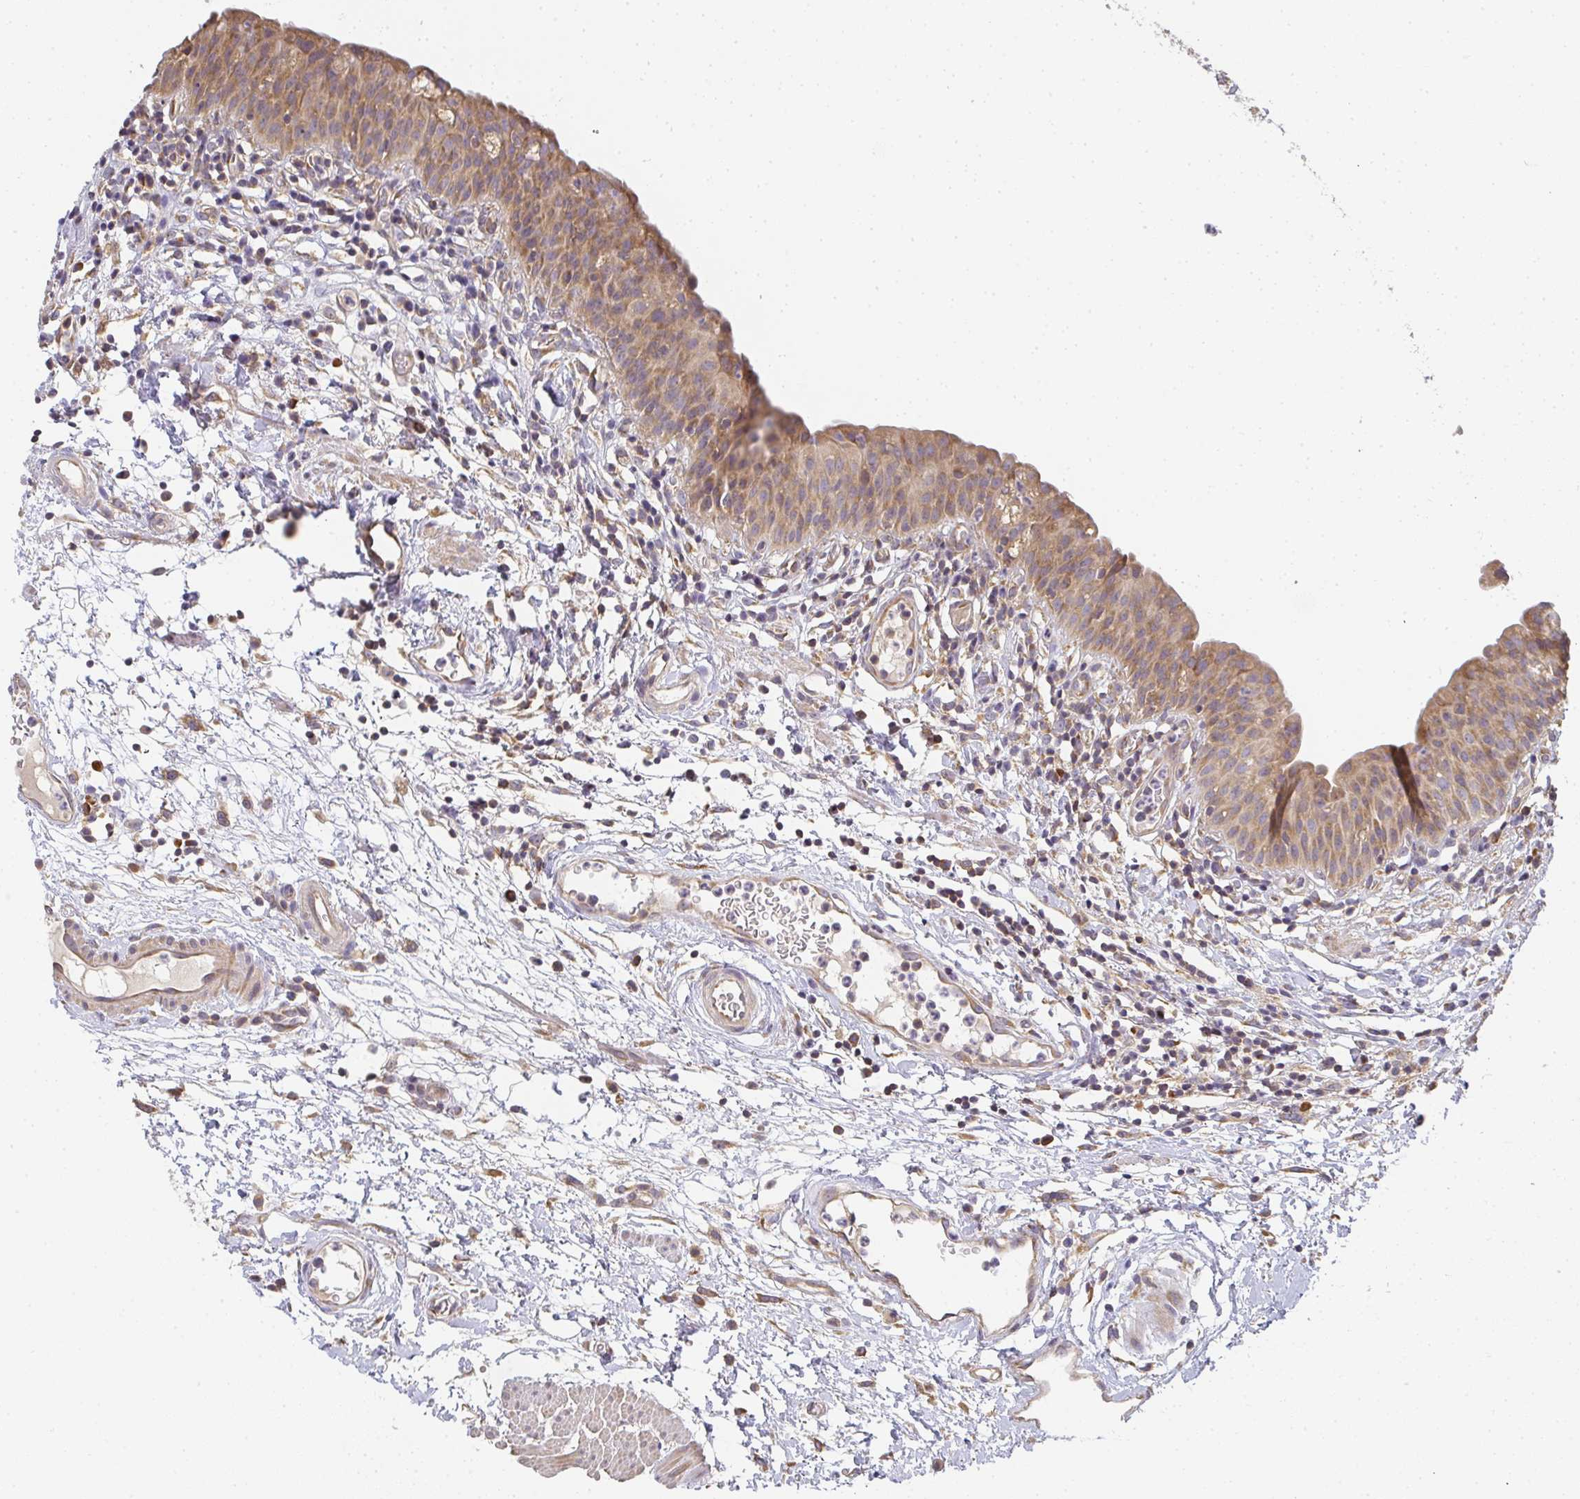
{"staining": {"intensity": "moderate", "quantity": ">75%", "location": "cytoplasmic/membranous"}, "tissue": "urinary bladder", "cell_type": "Urothelial cells", "image_type": "normal", "snomed": [{"axis": "morphology", "description": "Normal tissue, NOS"}, {"axis": "morphology", "description": "Inflammation, NOS"}, {"axis": "topography", "description": "Urinary bladder"}], "caption": "The micrograph shows a brown stain indicating the presence of a protein in the cytoplasmic/membranous of urothelial cells in urinary bladder. The staining is performed using DAB brown chromogen to label protein expression. The nuclei are counter-stained blue using hematoxylin.", "gene": "SLC35B3", "patient": {"sex": "male", "age": 57}}